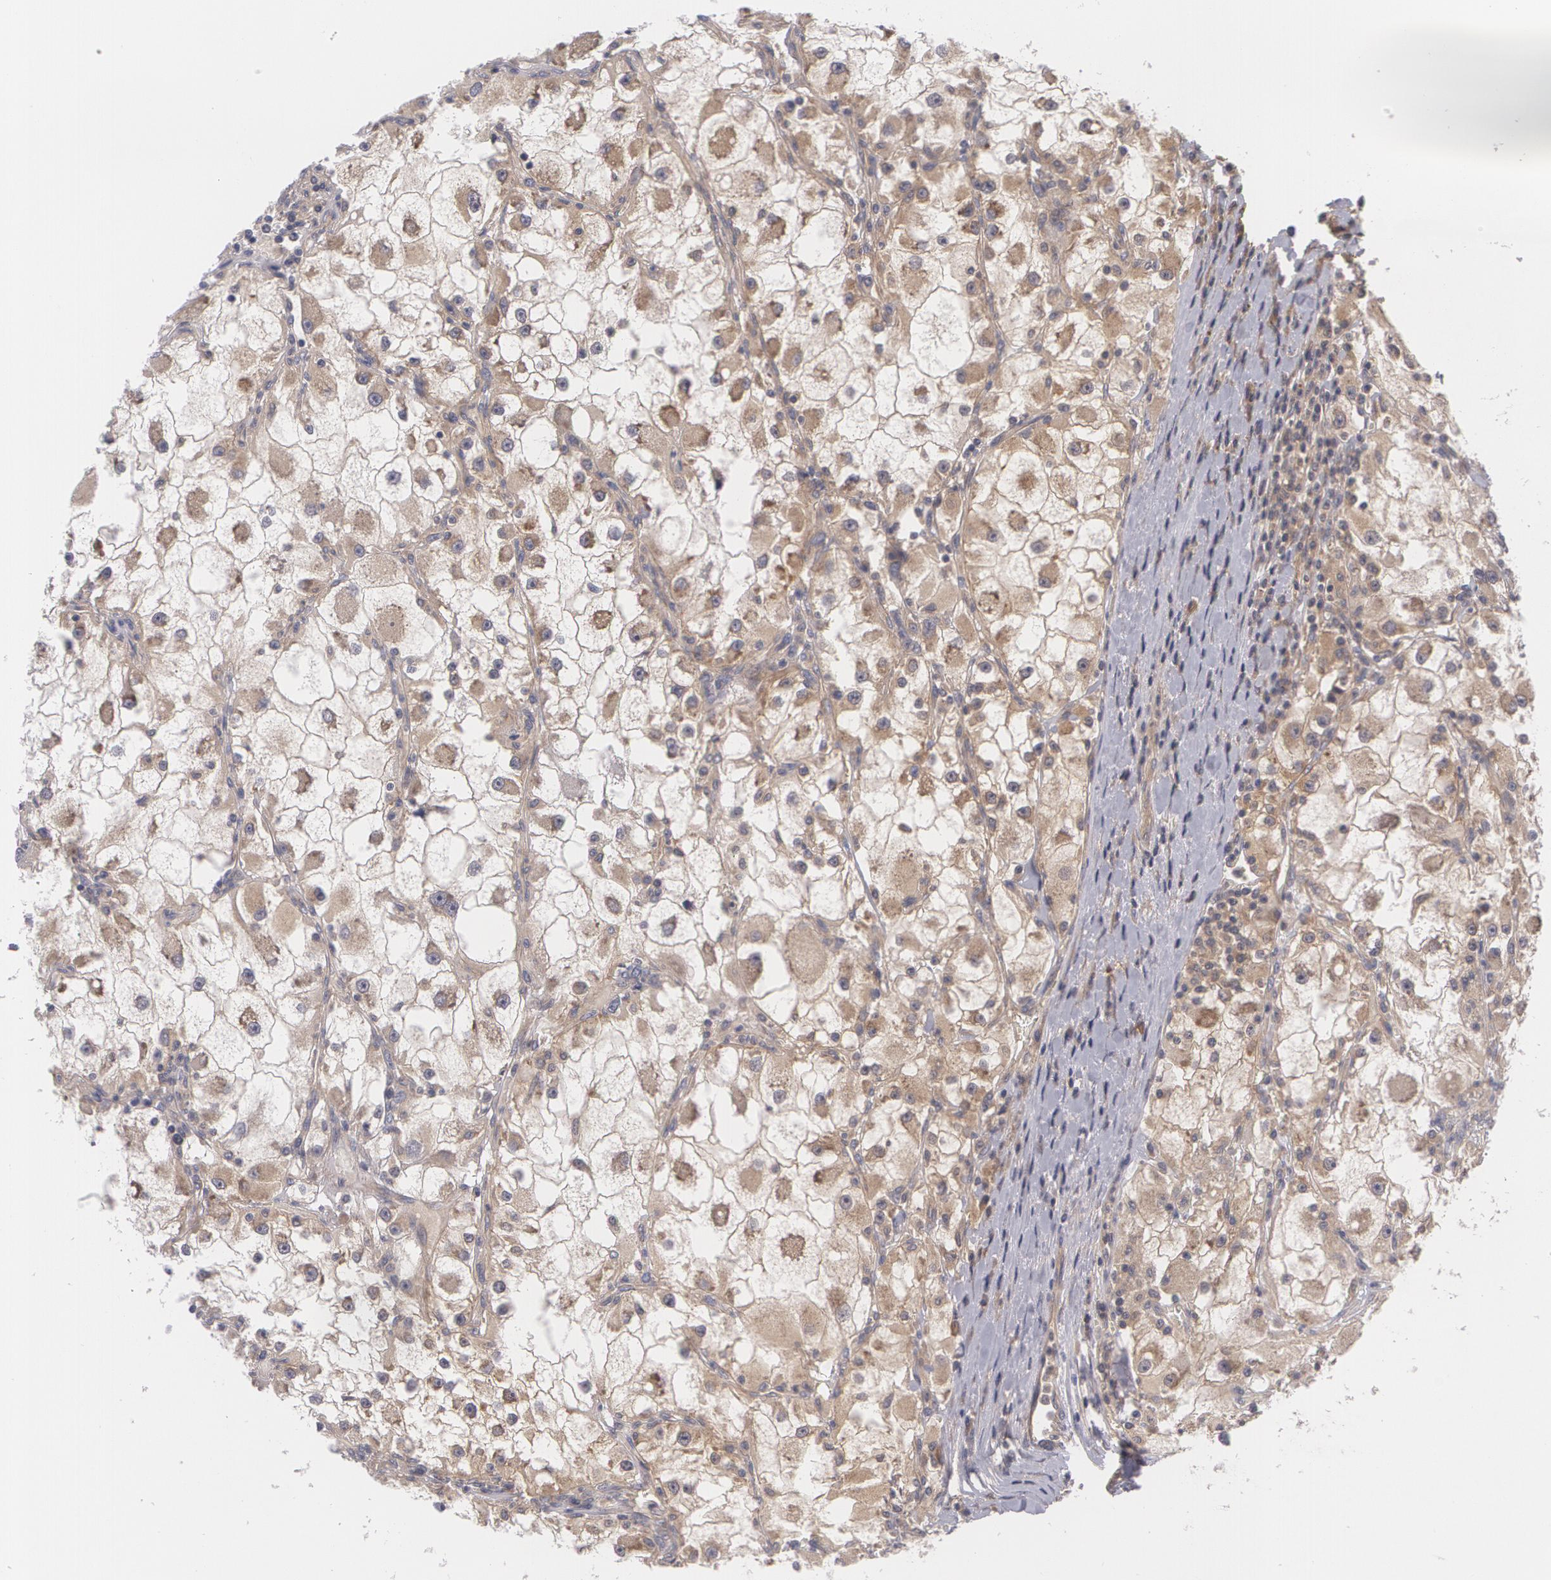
{"staining": {"intensity": "weak", "quantity": ">75%", "location": "cytoplasmic/membranous"}, "tissue": "renal cancer", "cell_type": "Tumor cells", "image_type": "cancer", "snomed": [{"axis": "morphology", "description": "Adenocarcinoma, NOS"}, {"axis": "topography", "description": "Kidney"}], "caption": "Immunohistochemistry (IHC) (DAB) staining of human renal adenocarcinoma reveals weak cytoplasmic/membranous protein staining in approximately >75% of tumor cells.", "gene": "CASK", "patient": {"sex": "female", "age": 73}}